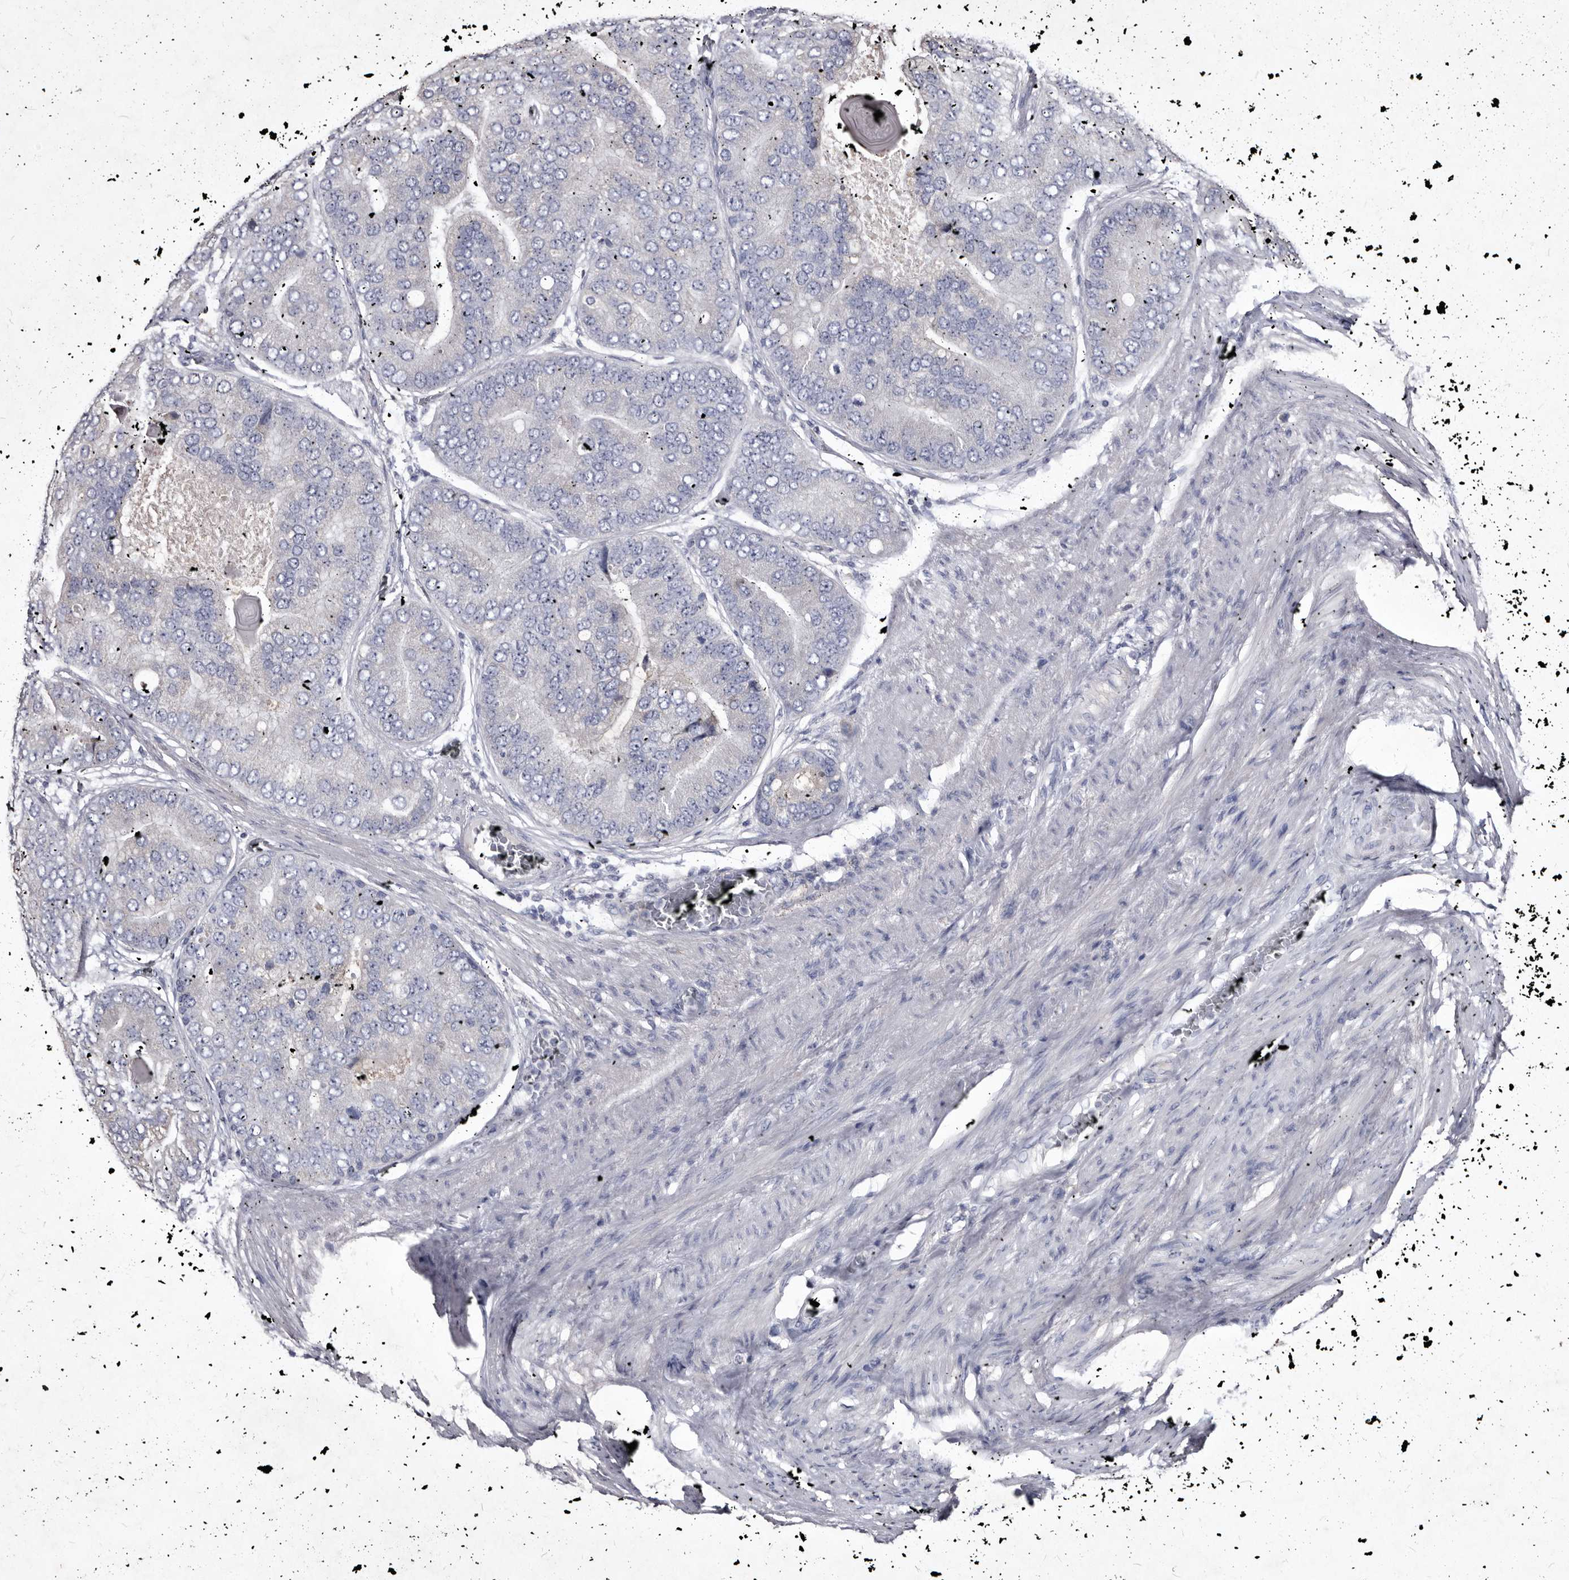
{"staining": {"intensity": "negative", "quantity": "none", "location": "none"}, "tissue": "prostate cancer", "cell_type": "Tumor cells", "image_type": "cancer", "snomed": [{"axis": "morphology", "description": "Adenocarcinoma, High grade"}, {"axis": "topography", "description": "Prostate"}], "caption": "DAB immunohistochemical staining of high-grade adenocarcinoma (prostate) displays no significant expression in tumor cells.", "gene": "SLC39A2", "patient": {"sex": "male", "age": 70}}